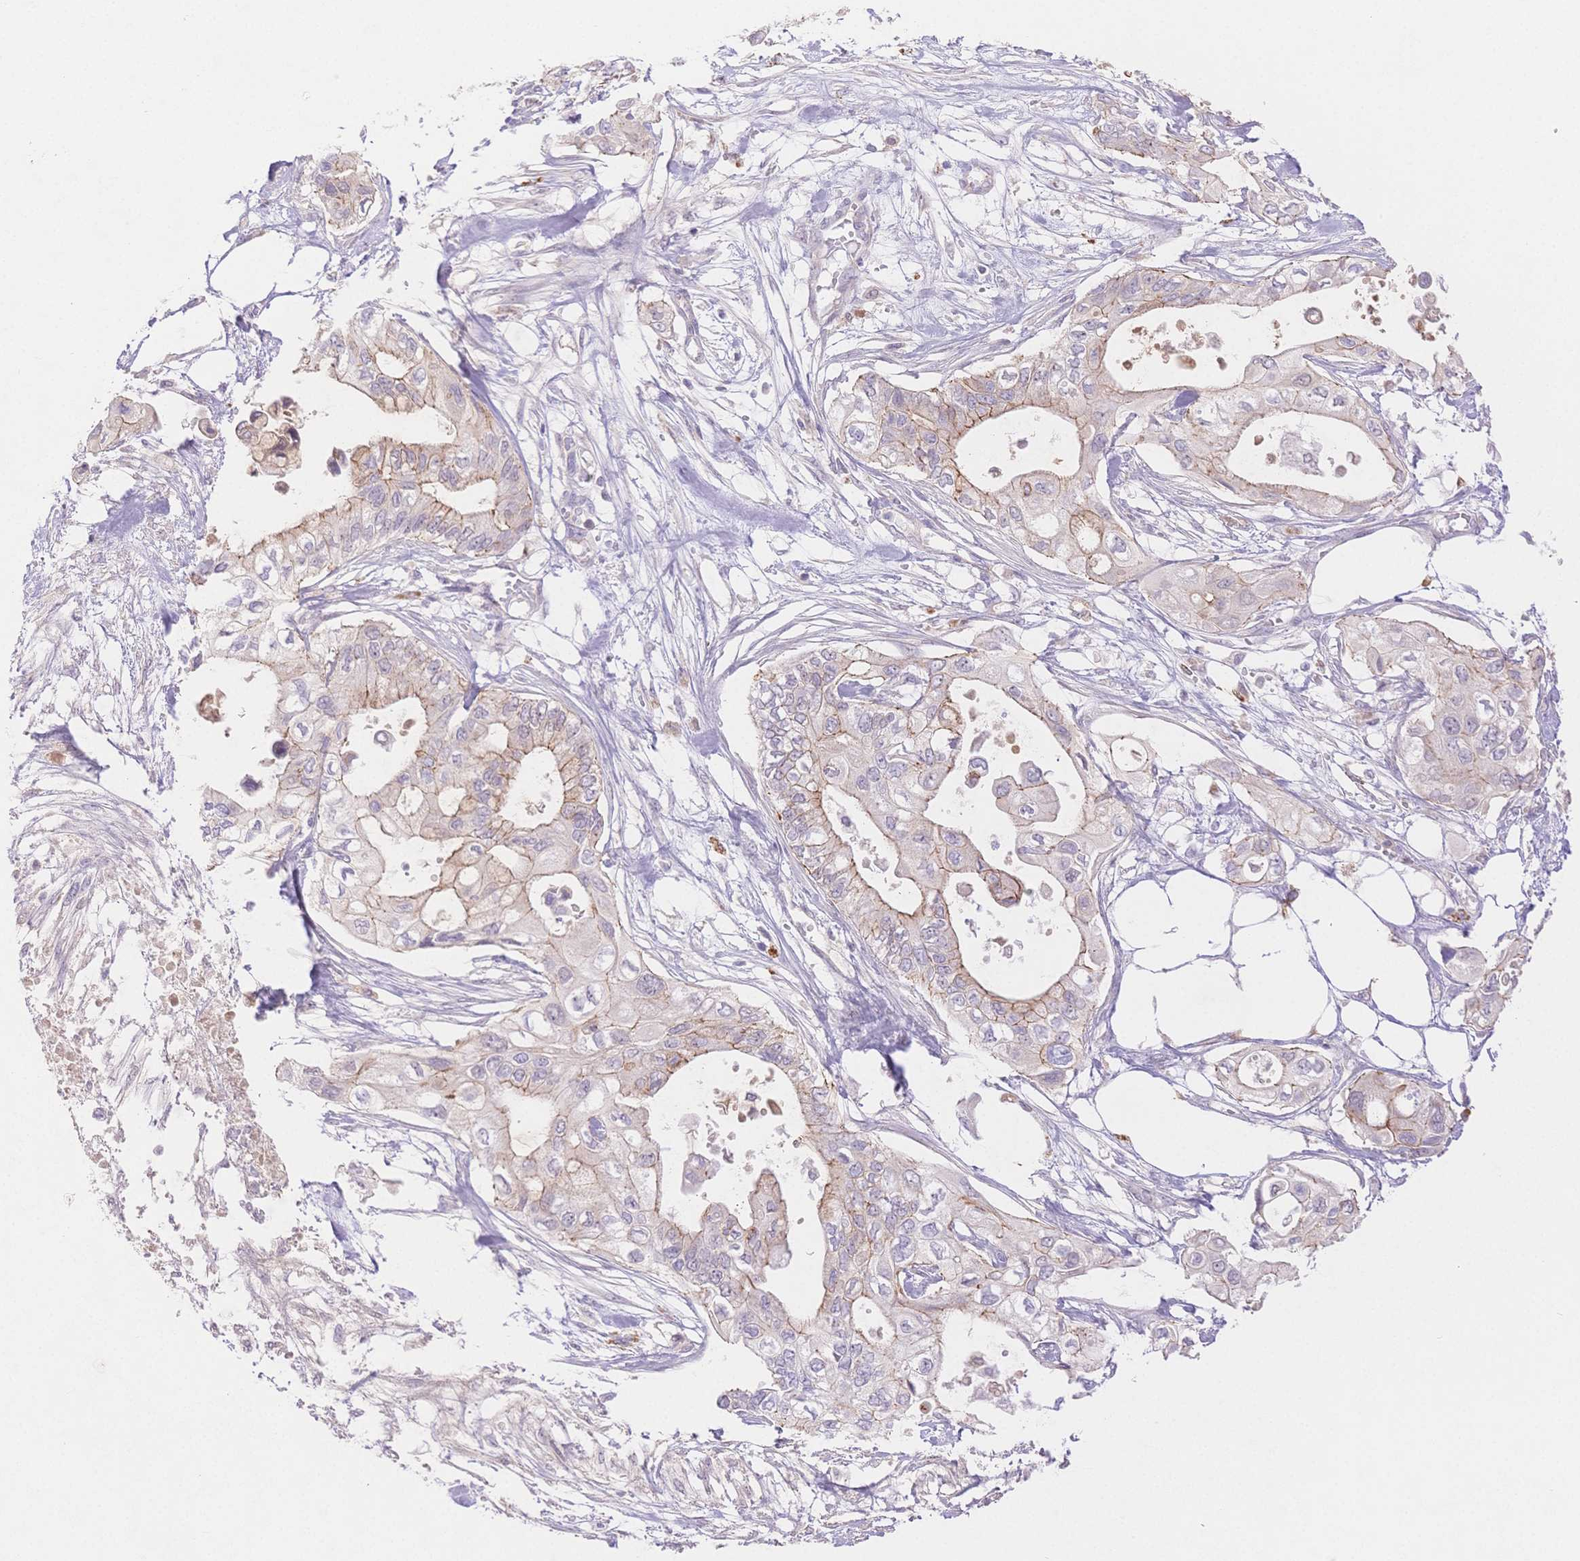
{"staining": {"intensity": "moderate", "quantity": "<25%", "location": "cytoplasmic/membranous"}, "tissue": "pancreatic cancer", "cell_type": "Tumor cells", "image_type": "cancer", "snomed": [{"axis": "morphology", "description": "Adenocarcinoma, NOS"}, {"axis": "topography", "description": "Pancreas"}], "caption": "High-power microscopy captured an IHC image of pancreatic cancer, revealing moderate cytoplasmic/membranous staining in approximately <25% of tumor cells. (DAB (3,3'-diaminobenzidine) = brown stain, brightfield microscopy at high magnification).", "gene": "WDR54", "patient": {"sex": "female", "age": 63}}